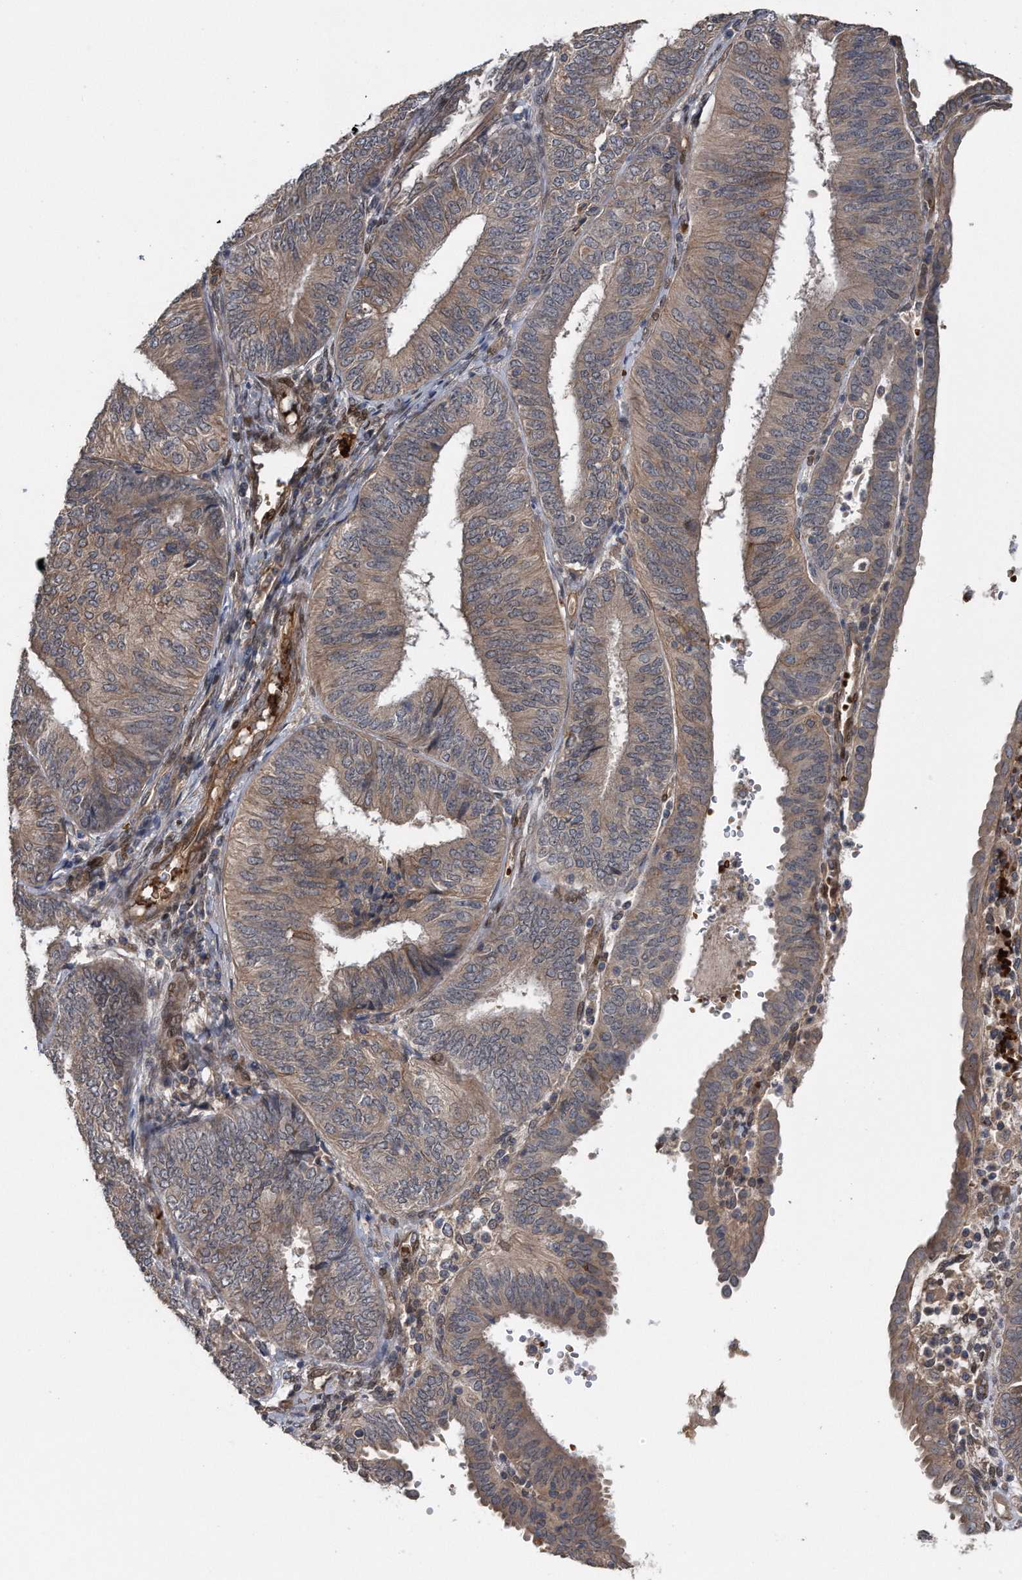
{"staining": {"intensity": "weak", "quantity": ">75%", "location": "cytoplasmic/membranous"}, "tissue": "endometrial cancer", "cell_type": "Tumor cells", "image_type": "cancer", "snomed": [{"axis": "morphology", "description": "Adenocarcinoma, NOS"}, {"axis": "topography", "description": "Endometrium"}], "caption": "Protein staining displays weak cytoplasmic/membranous staining in approximately >75% of tumor cells in endometrial cancer.", "gene": "ZNF79", "patient": {"sex": "female", "age": 58}}